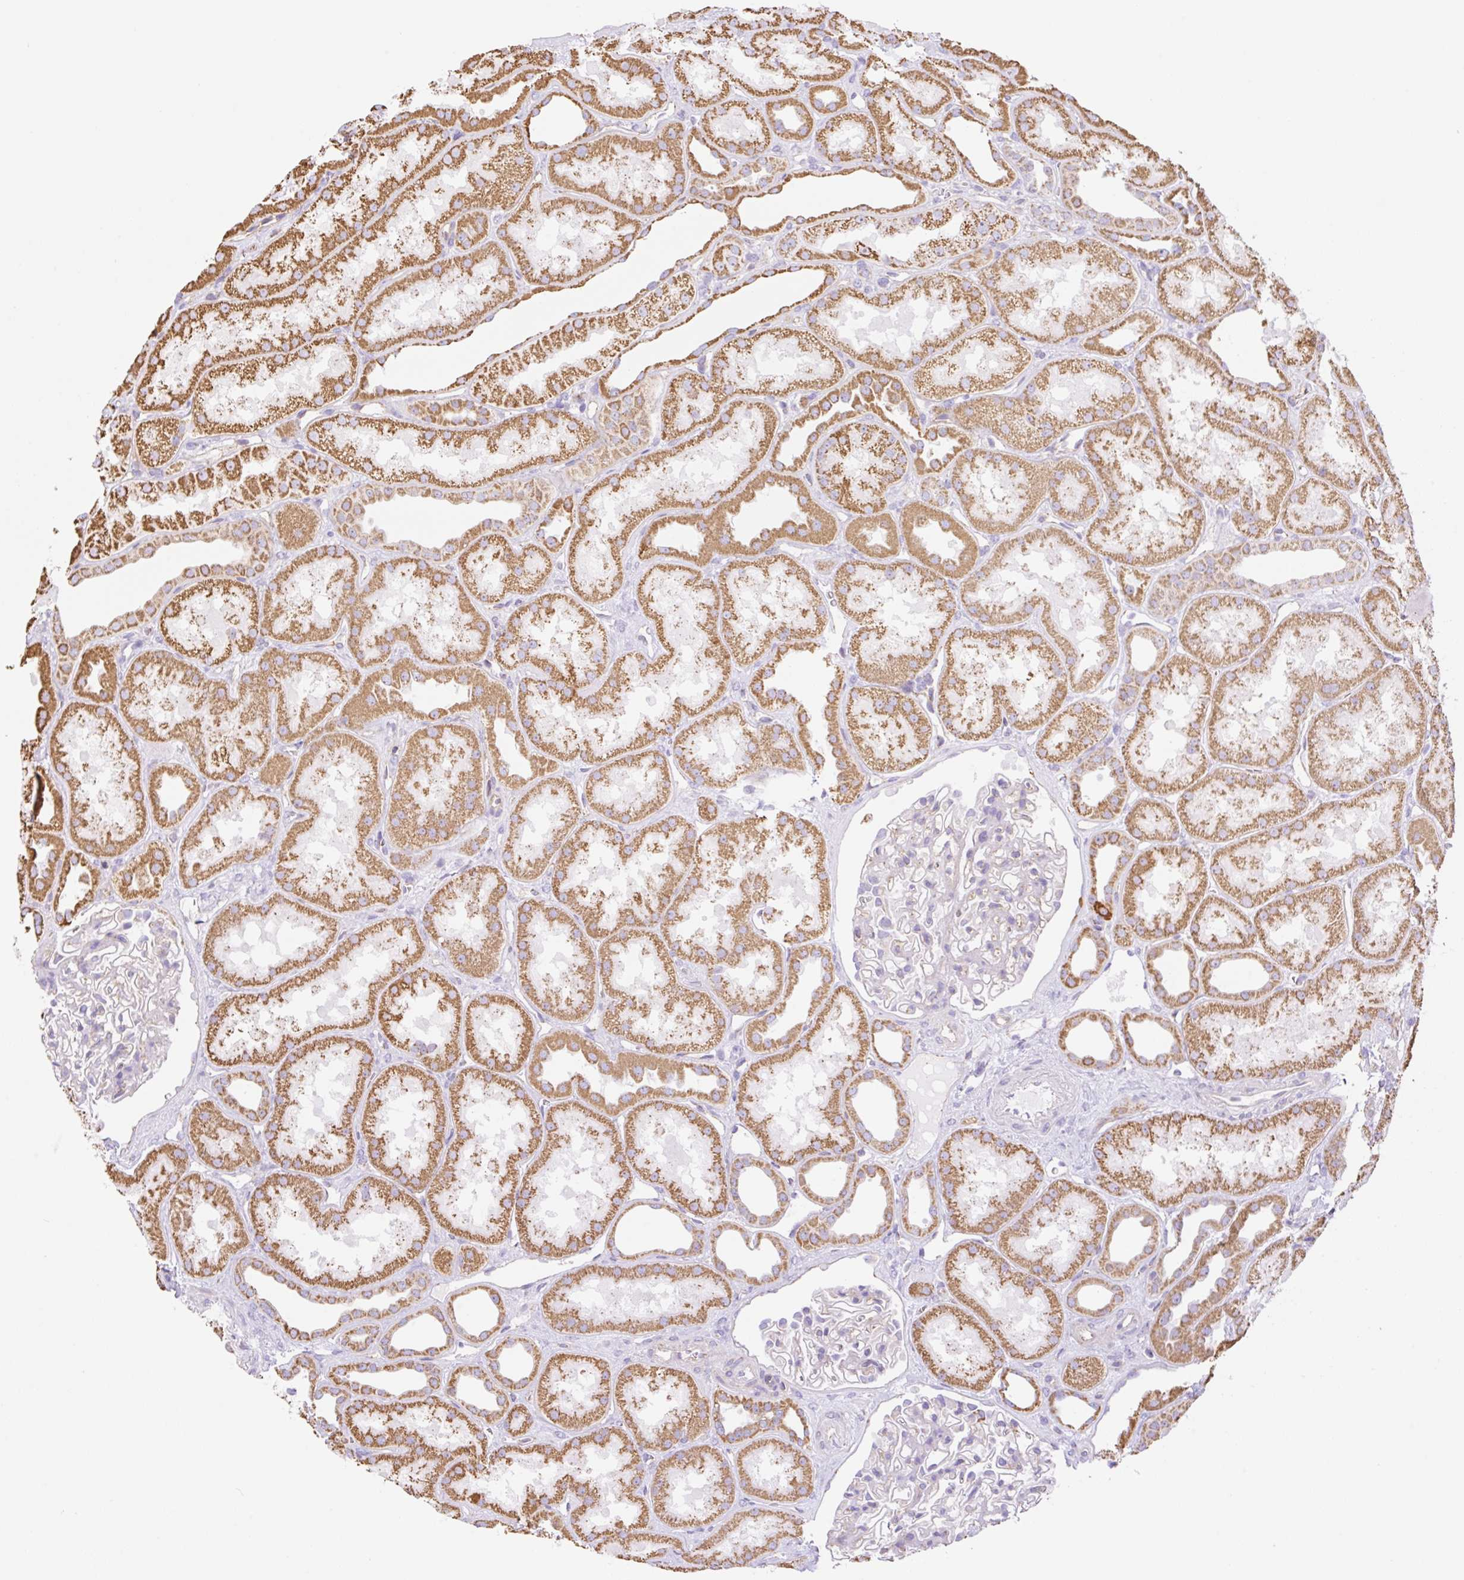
{"staining": {"intensity": "negative", "quantity": "none", "location": "none"}, "tissue": "kidney", "cell_type": "Cells in glomeruli", "image_type": "normal", "snomed": [{"axis": "morphology", "description": "Normal tissue, NOS"}, {"axis": "topography", "description": "Kidney"}], "caption": "High magnification brightfield microscopy of unremarkable kidney stained with DAB (3,3'-diaminobenzidine) (brown) and counterstained with hematoxylin (blue): cells in glomeruli show no significant expression. (DAB IHC with hematoxylin counter stain).", "gene": "ESAM", "patient": {"sex": "male", "age": 61}}